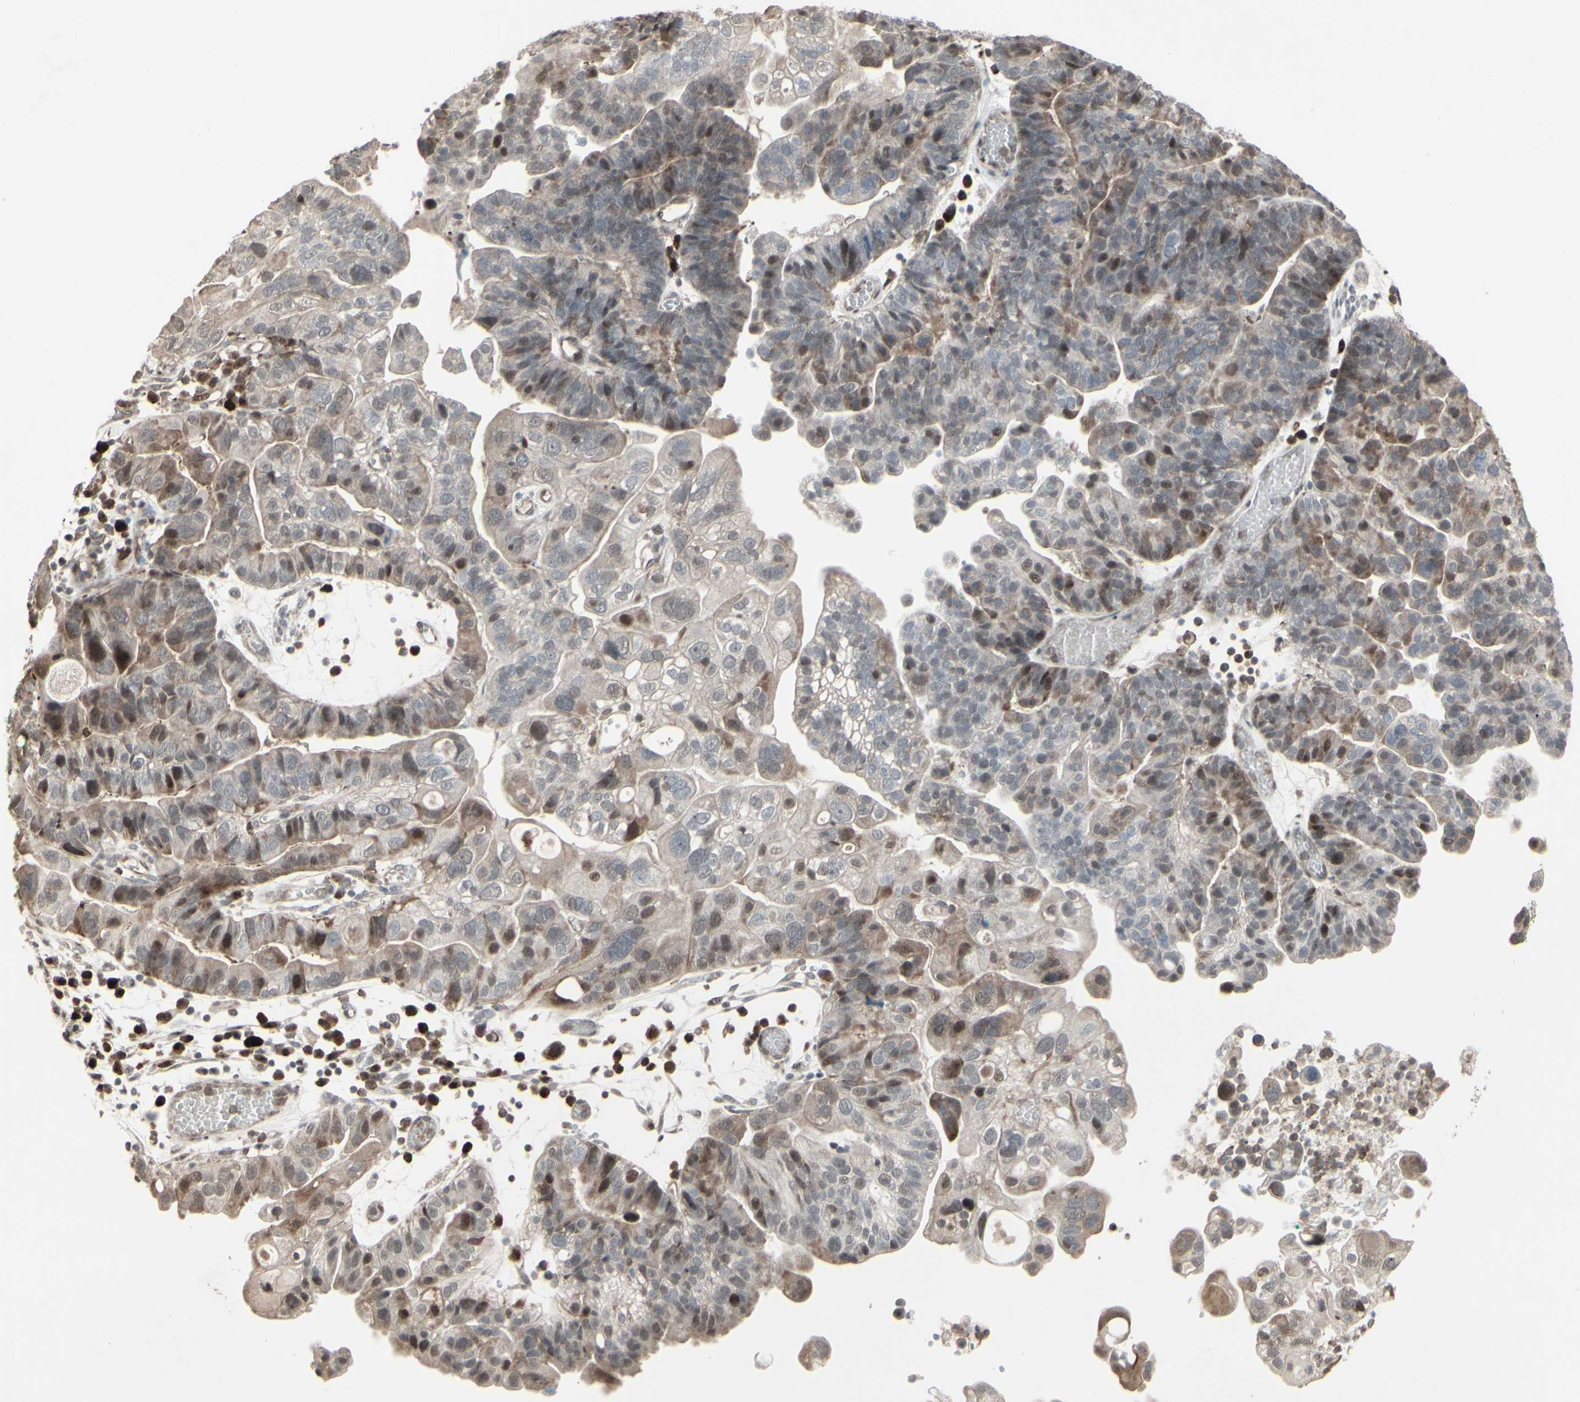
{"staining": {"intensity": "moderate", "quantity": "<25%", "location": "nuclear"}, "tissue": "ovarian cancer", "cell_type": "Tumor cells", "image_type": "cancer", "snomed": [{"axis": "morphology", "description": "Cystadenocarcinoma, serous, NOS"}, {"axis": "topography", "description": "Ovary"}], "caption": "Protein staining of ovarian serous cystadenocarcinoma tissue demonstrates moderate nuclear positivity in about <25% of tumor cells.", "gene": "CD33", "patient": {"sex": "female", "age": 56}}